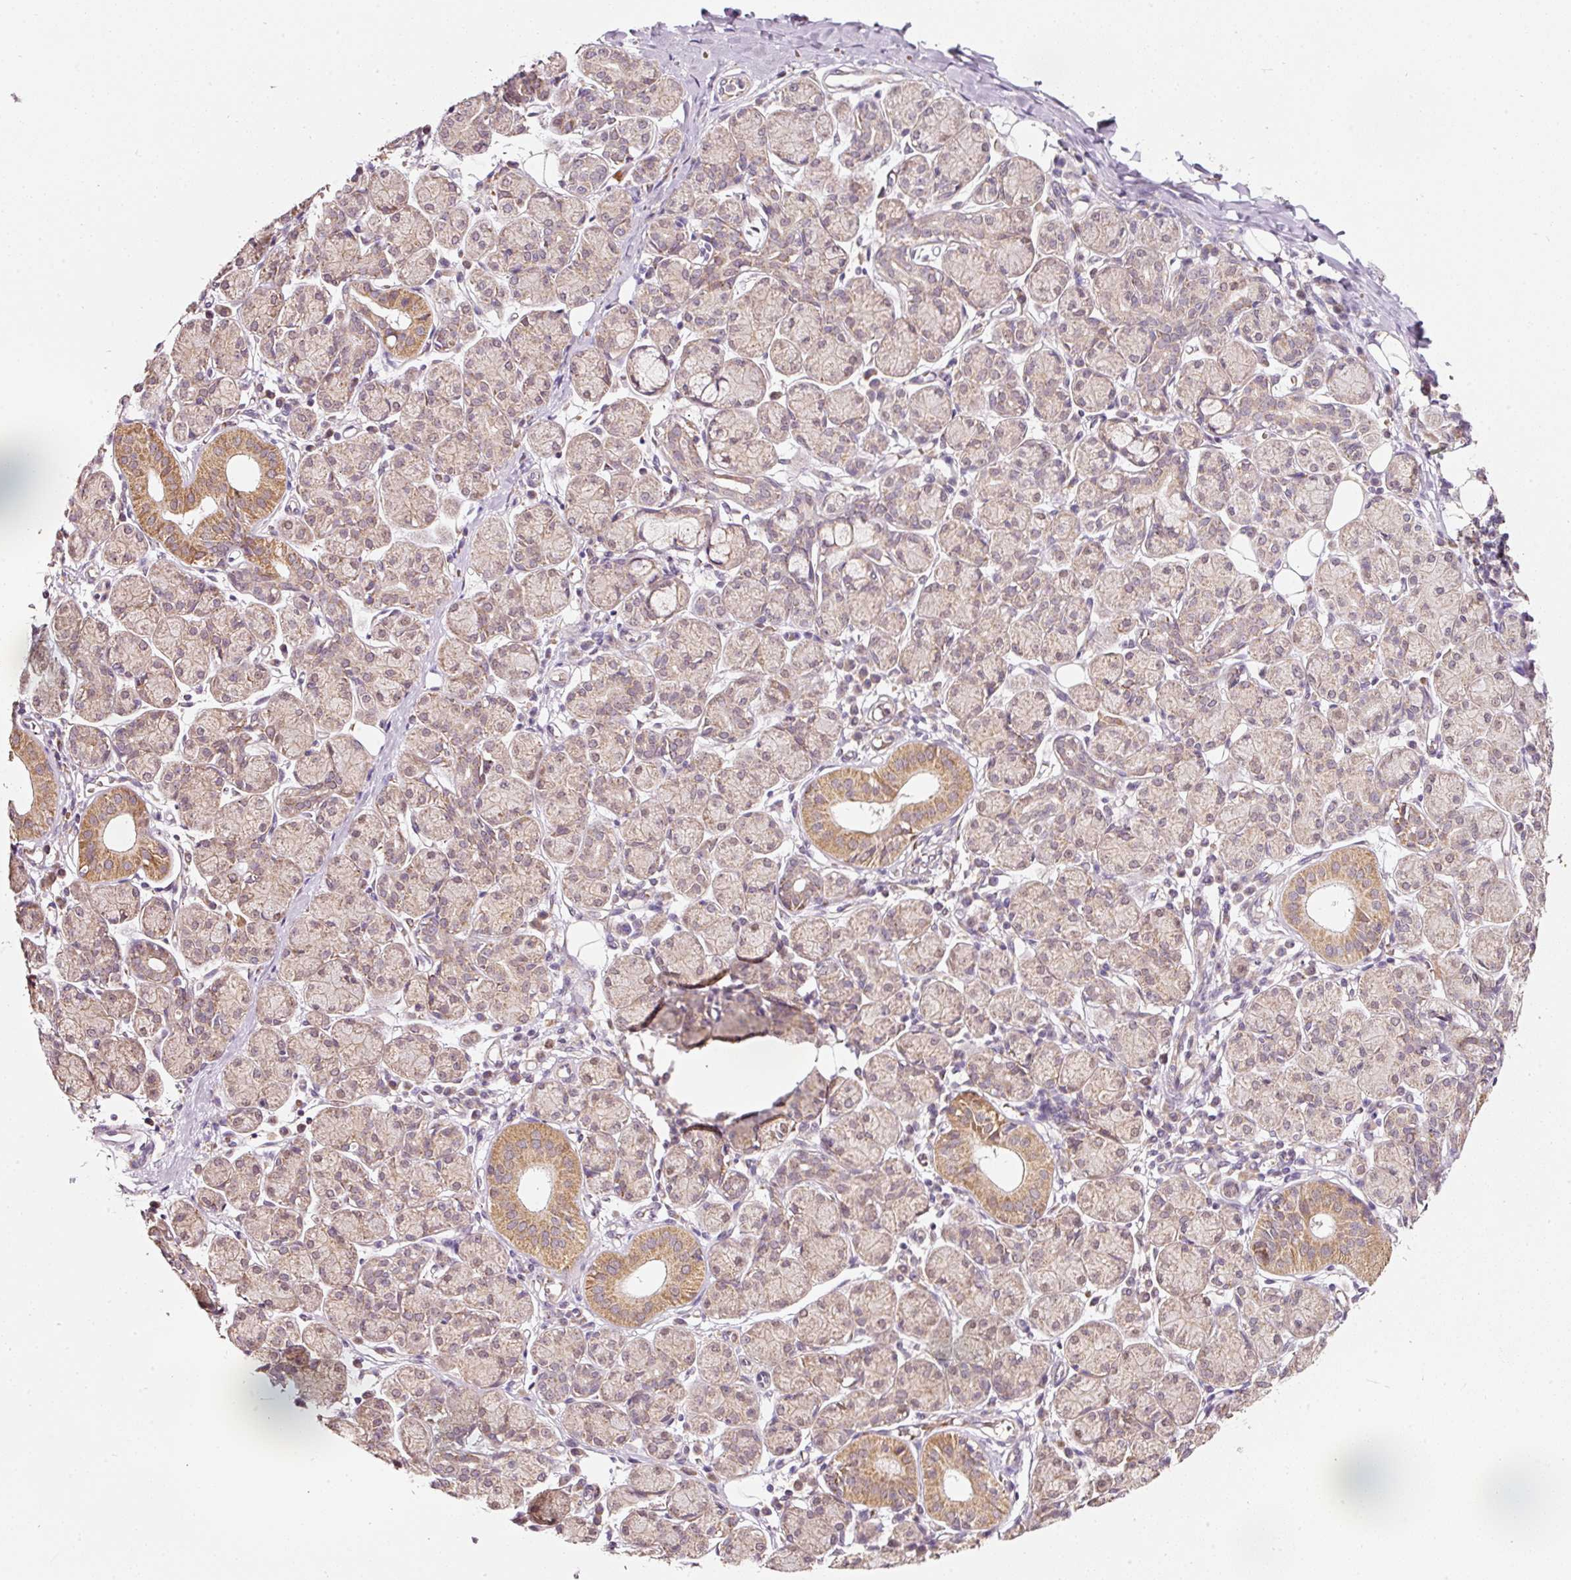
{"staining": {"intensity": "moderate", "quantity": "25%-75%", "location": "cytoplasmic/membranous"}, "tissue": "salivary gland", "cell_type": "Glandular cells", "image_type": "normal", "snomed": [{"axis": "morphology", "description": "Normal tissue, NOS"}, {"axis": "morphology", "description": "Inflammation, NOS"}, {"axis": "topography", "description": "Lymph node"}, {"axis": "topography", "description": "Salivary gland"}], "caption": "Immunohistochemical staining of benign salivary gland shows moderate cytoplasmic/membranous protein expression in about 25%-75% of glandular cells. Nuclei are stained in blue.", "gene": "ZNF460", "patient": {"sex": "male", "age": 3}}